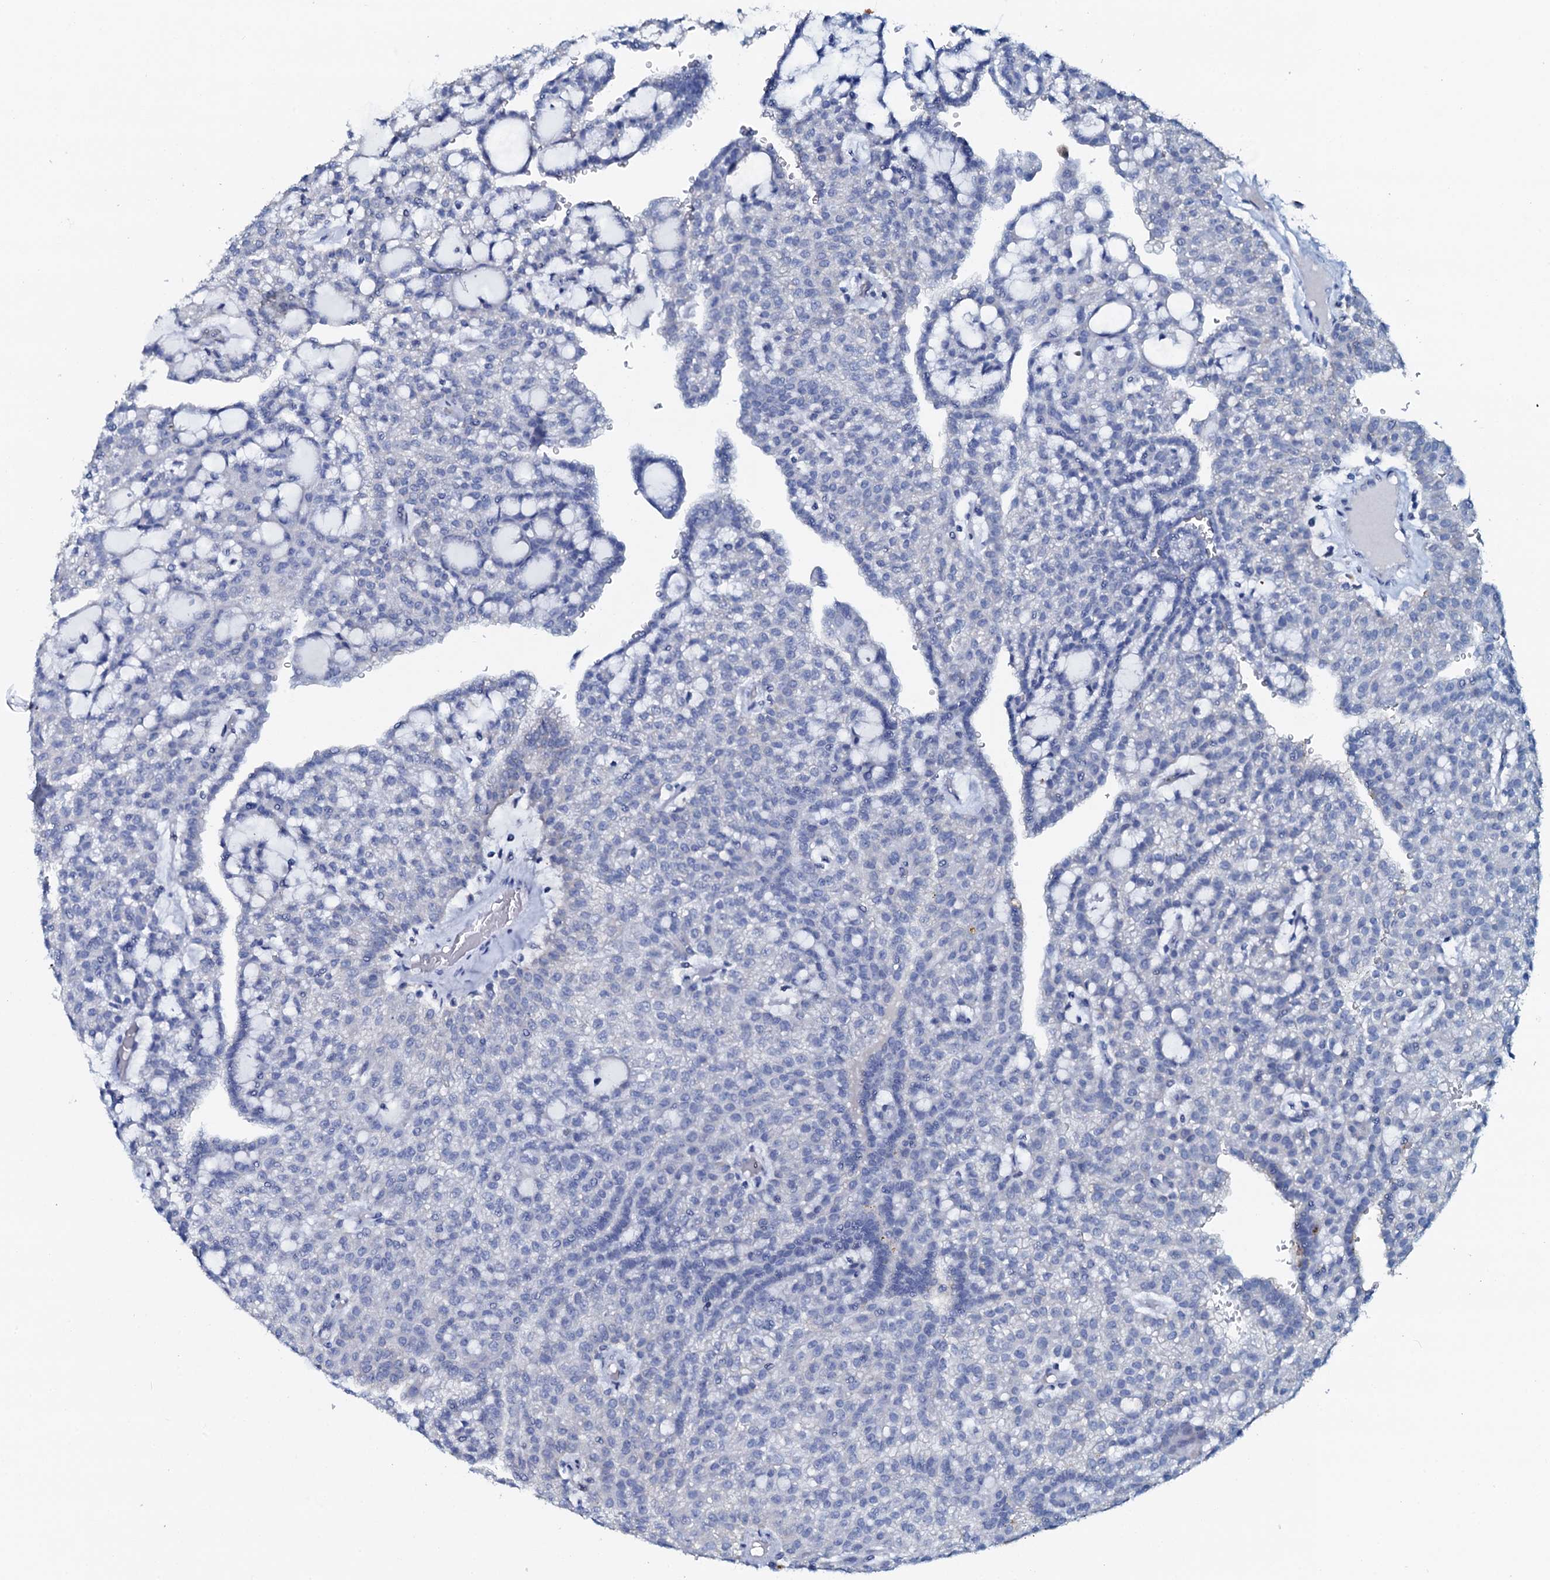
{"staining": {"intensity": "negative", "quantity": "none", "location": "none"}, "tissue": "renal cancer", "cell_type": "Tumor cells", "image_type": "cancer", "snomed": [{"axis": "morphology", "description": "Adenocarcinoma, NOS"}, {"axis": "topography", "description": "Kidney"}], "caption": "Micrograph shows no significant protein staining in tumor cells of renal cancer (adenocarcinoma).", "gene": "AMER2", "patient": {"sex": "male", "age": 63}}